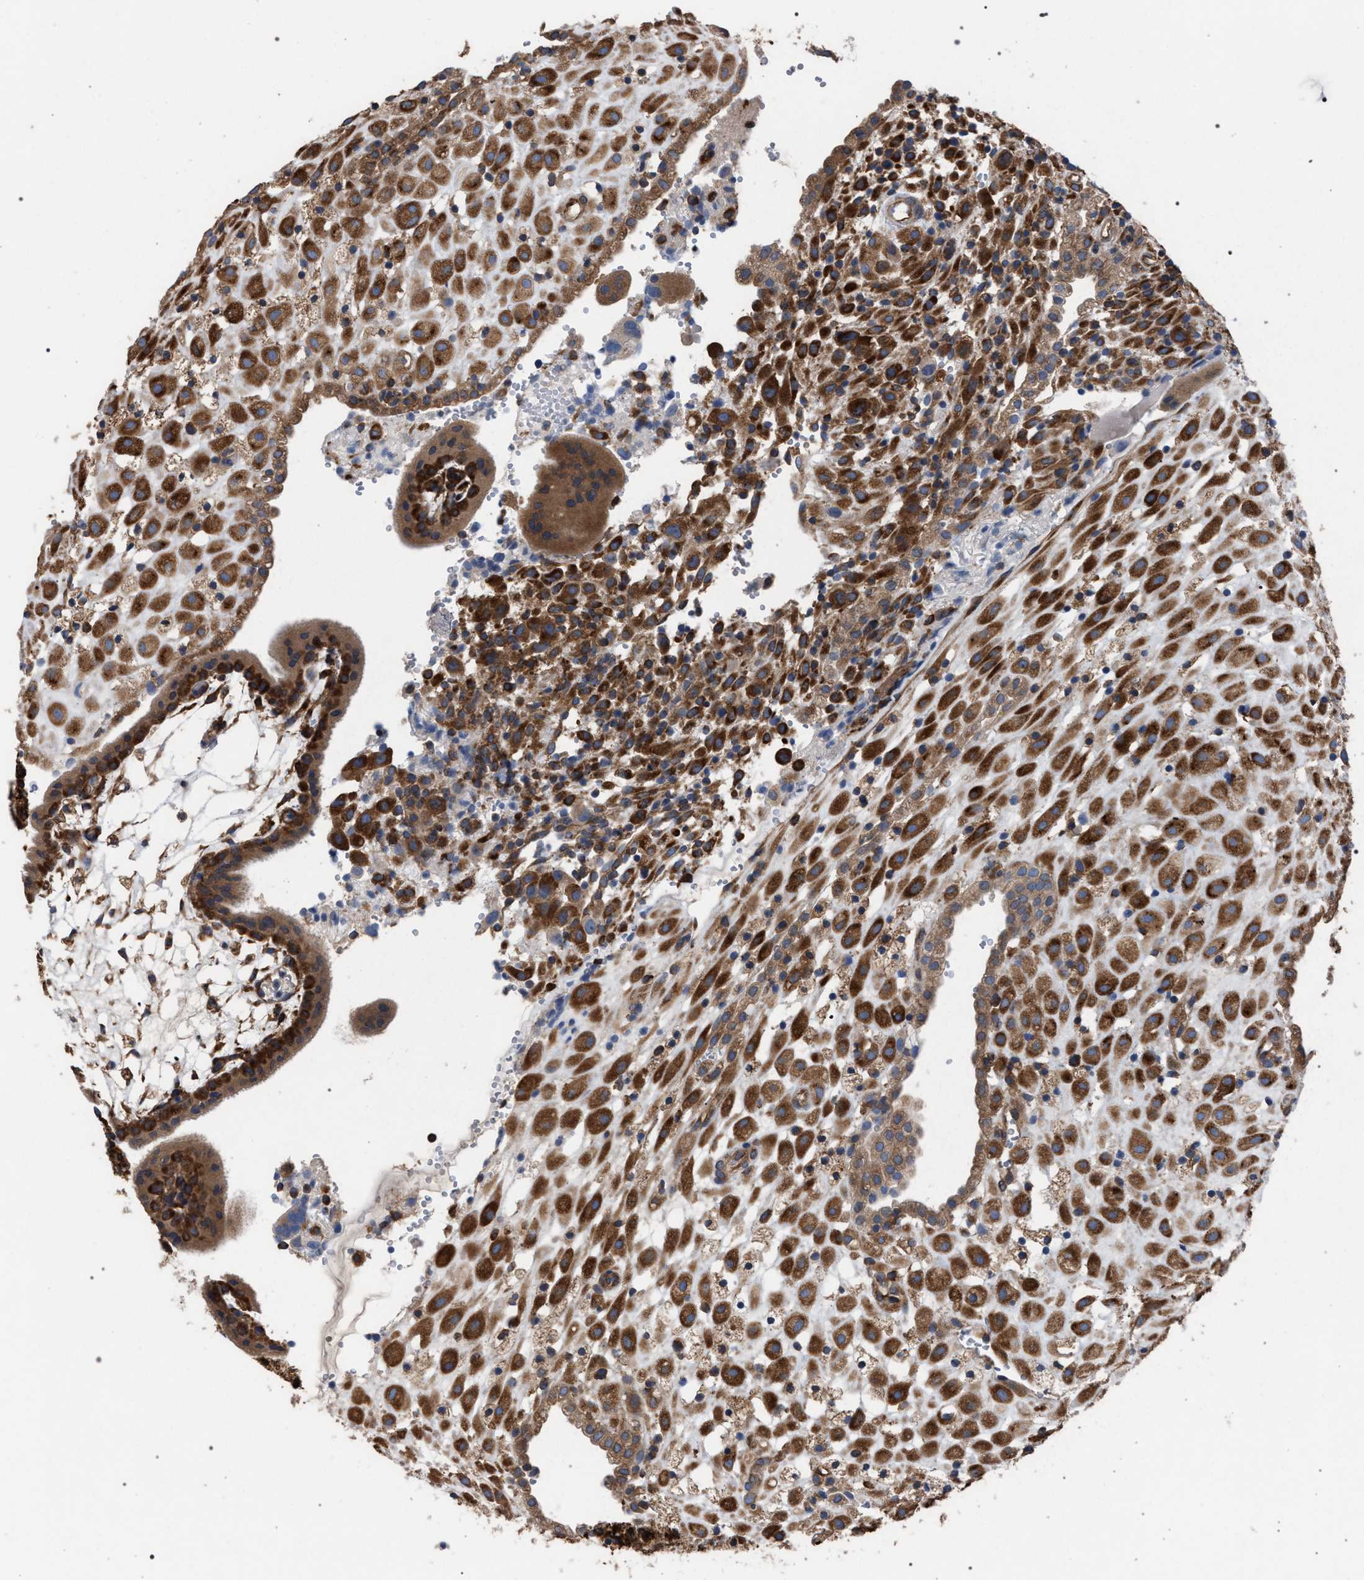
{"staining": {"intensity": "strong", "quantity": ">75%", "location": "cytoplasmic/membranous"}, "tissue": "placenta", "cell_type": "Decidual cells", "image_type": "normal", "snomed": [{"axis": "morphology", "description": "Normal tissue, NOS"}, {"axis": "topography", "description": "Placenta"}], "caption": "Placenta stained for a protein (brown) exhibits strong cytoplasmic/membranous positive expression in about >75% of decidual cells.", "gene": "CDR2L", "patient": {"sex": "female", "age": 18}}